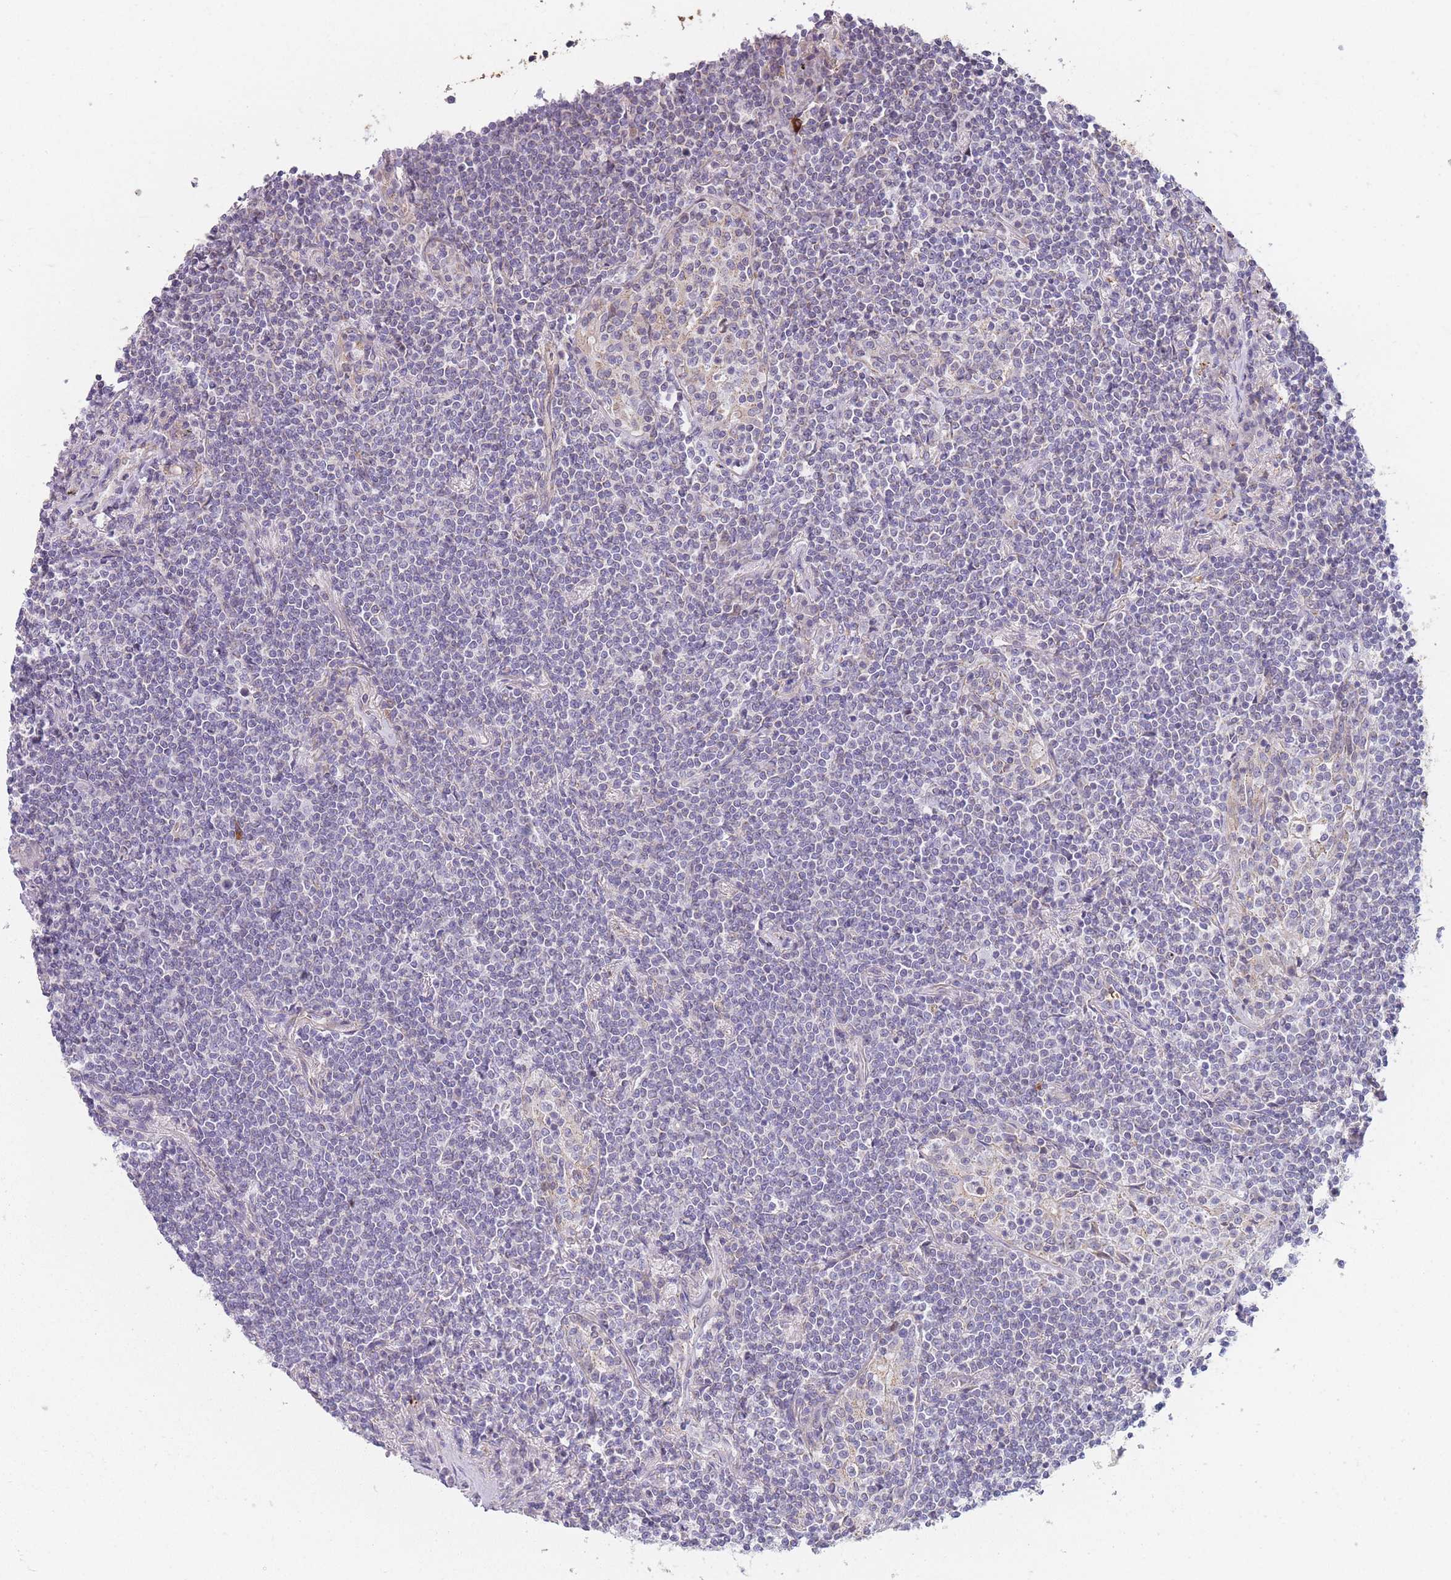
{"staining": {"intensity": "negative", "quantity": "none", "location": "none"}, "tissue": "lymphoma", "cell_type": "Tumor cells", "image_type": "cancer", "snomed": [{"axis": "morphology", "description": "Malignant lymphoma, non-Hodgkin's type, Low grade"}, {"axis": "topography", "description": "Lung"}], "caption": "Human low-grade malignant lymphoma, non-Hodgkin's type stained for a protein using immunohistochemistry (IHC) demonstrates no expression in tumor cells.", "gene": "SMPD4", "patient": {"sex": "female", "age": 71}}